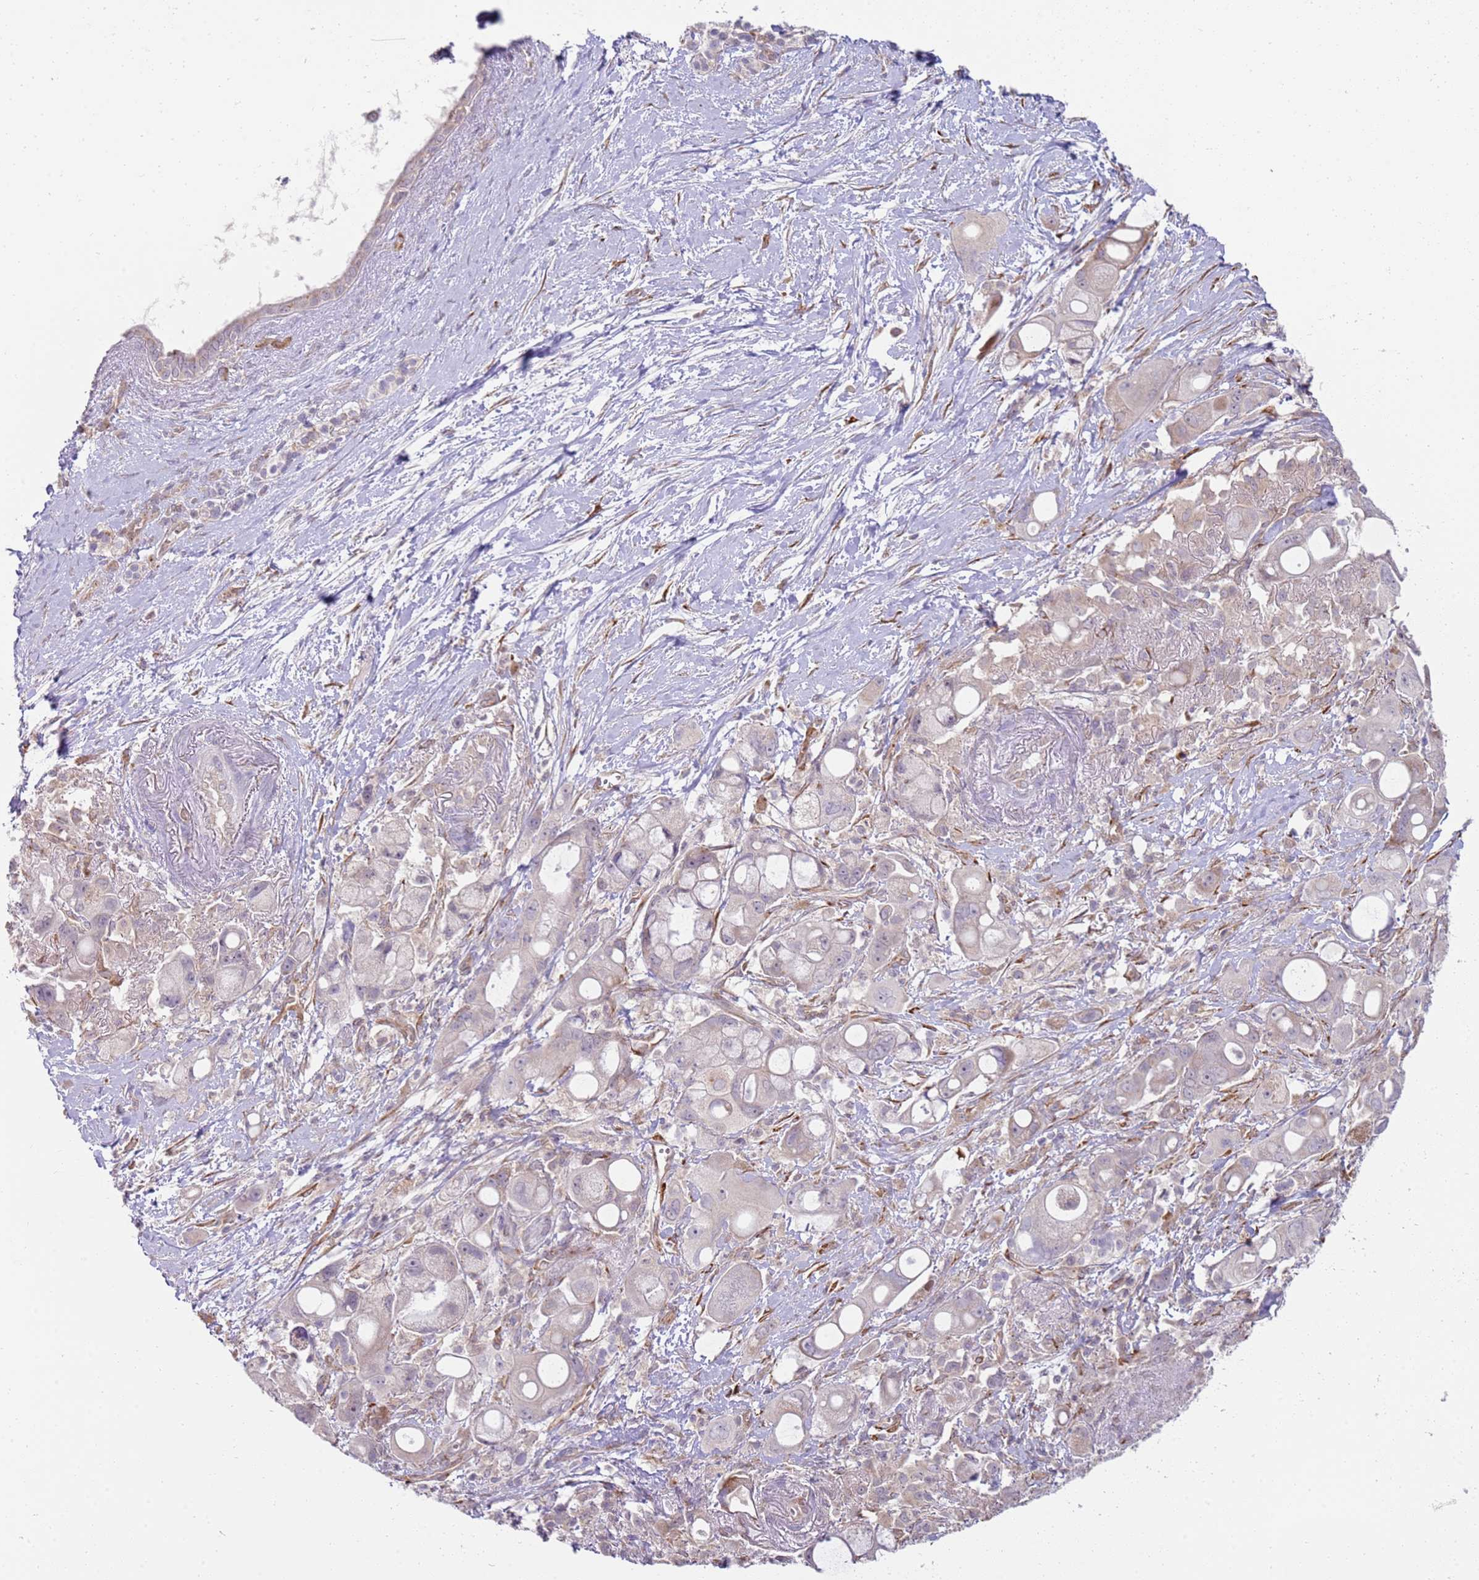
{"staining": {"intensity": "weak", "quantity": "<25%", "location": "cytoplasmic/membranous"}, "tissue": "pancreatic cancer", "cell_type": "Tumor cells", "image_type": "cancer", "snomed": [{"axis": "morphology", "description": "Adenocarcinoma, NOS"}, {"axis": "topography", "description": "Pancreas"}], "caption": "A micrograph of human adenocarcinoma (pancreatic) is negative for staining in tumor cells. (Brightfield microscopy of DAB (3,3'-diaminobenzidine) IHC at high magnification).", "gene": "GRAP", "patient": {"sex": "male", "age": 68}}